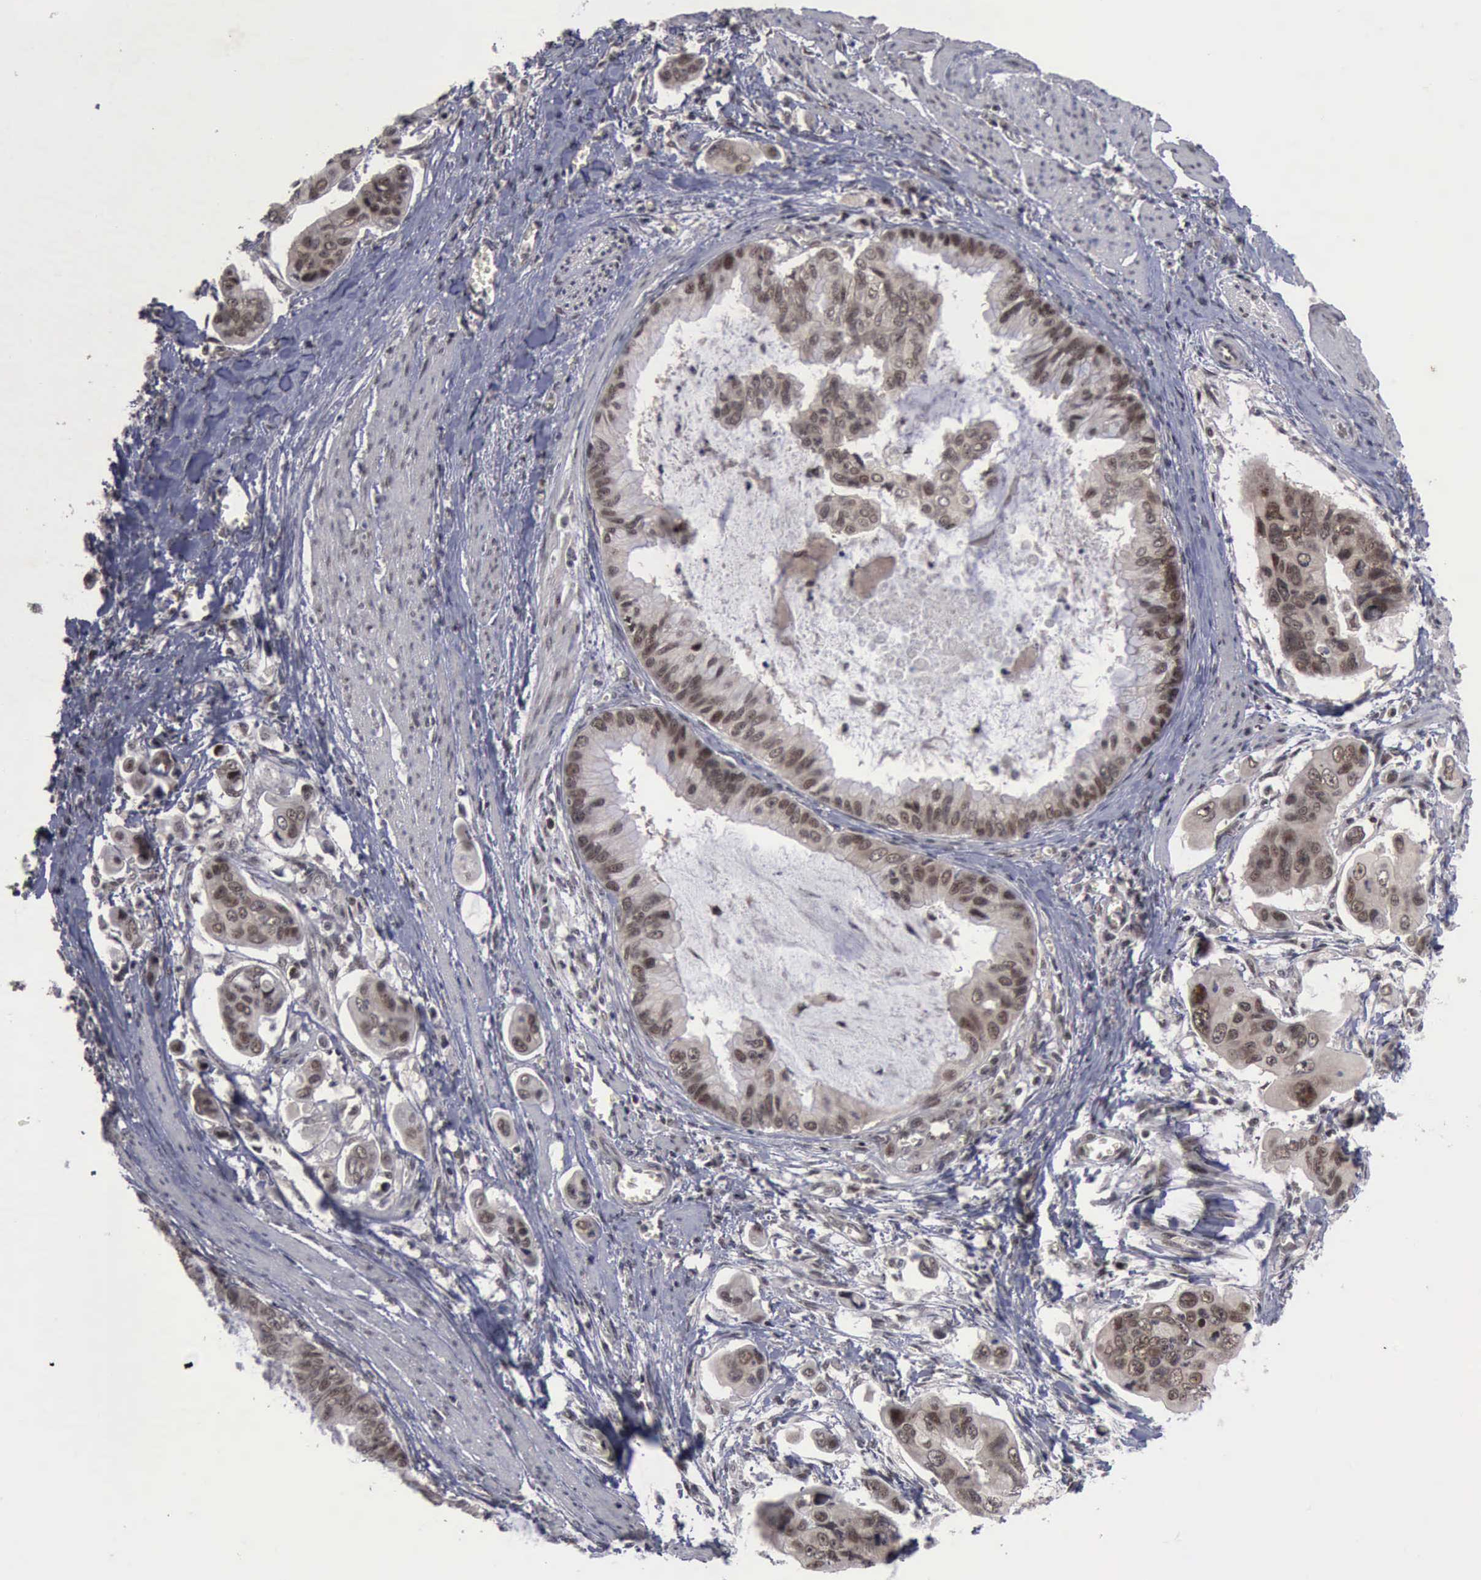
{"staining": {"intensity": "moderate", "quantity": ">75%", "location": "cytoplasmic/membranous,nuclear"}, "tissue": "stomach cancer", "cell_type": "Tumor cells", "image_type": "cancer", "snomed": [{"axis": "morphology", "description": "Adenocarcinoma, NOS"}, {"axis": "topography", "description": "Stomach, upper"}], "caption": "IHC micrograph of stomach cancer (adenocarcinoma) stained for a protein (brown), which demonstrates medium levels of moderate cytoplasmic/membranous and nuclear expression in approximately >75% of tumor cells.", "gene": "ATM", "patient": {"sex": "male", "age": 80}}